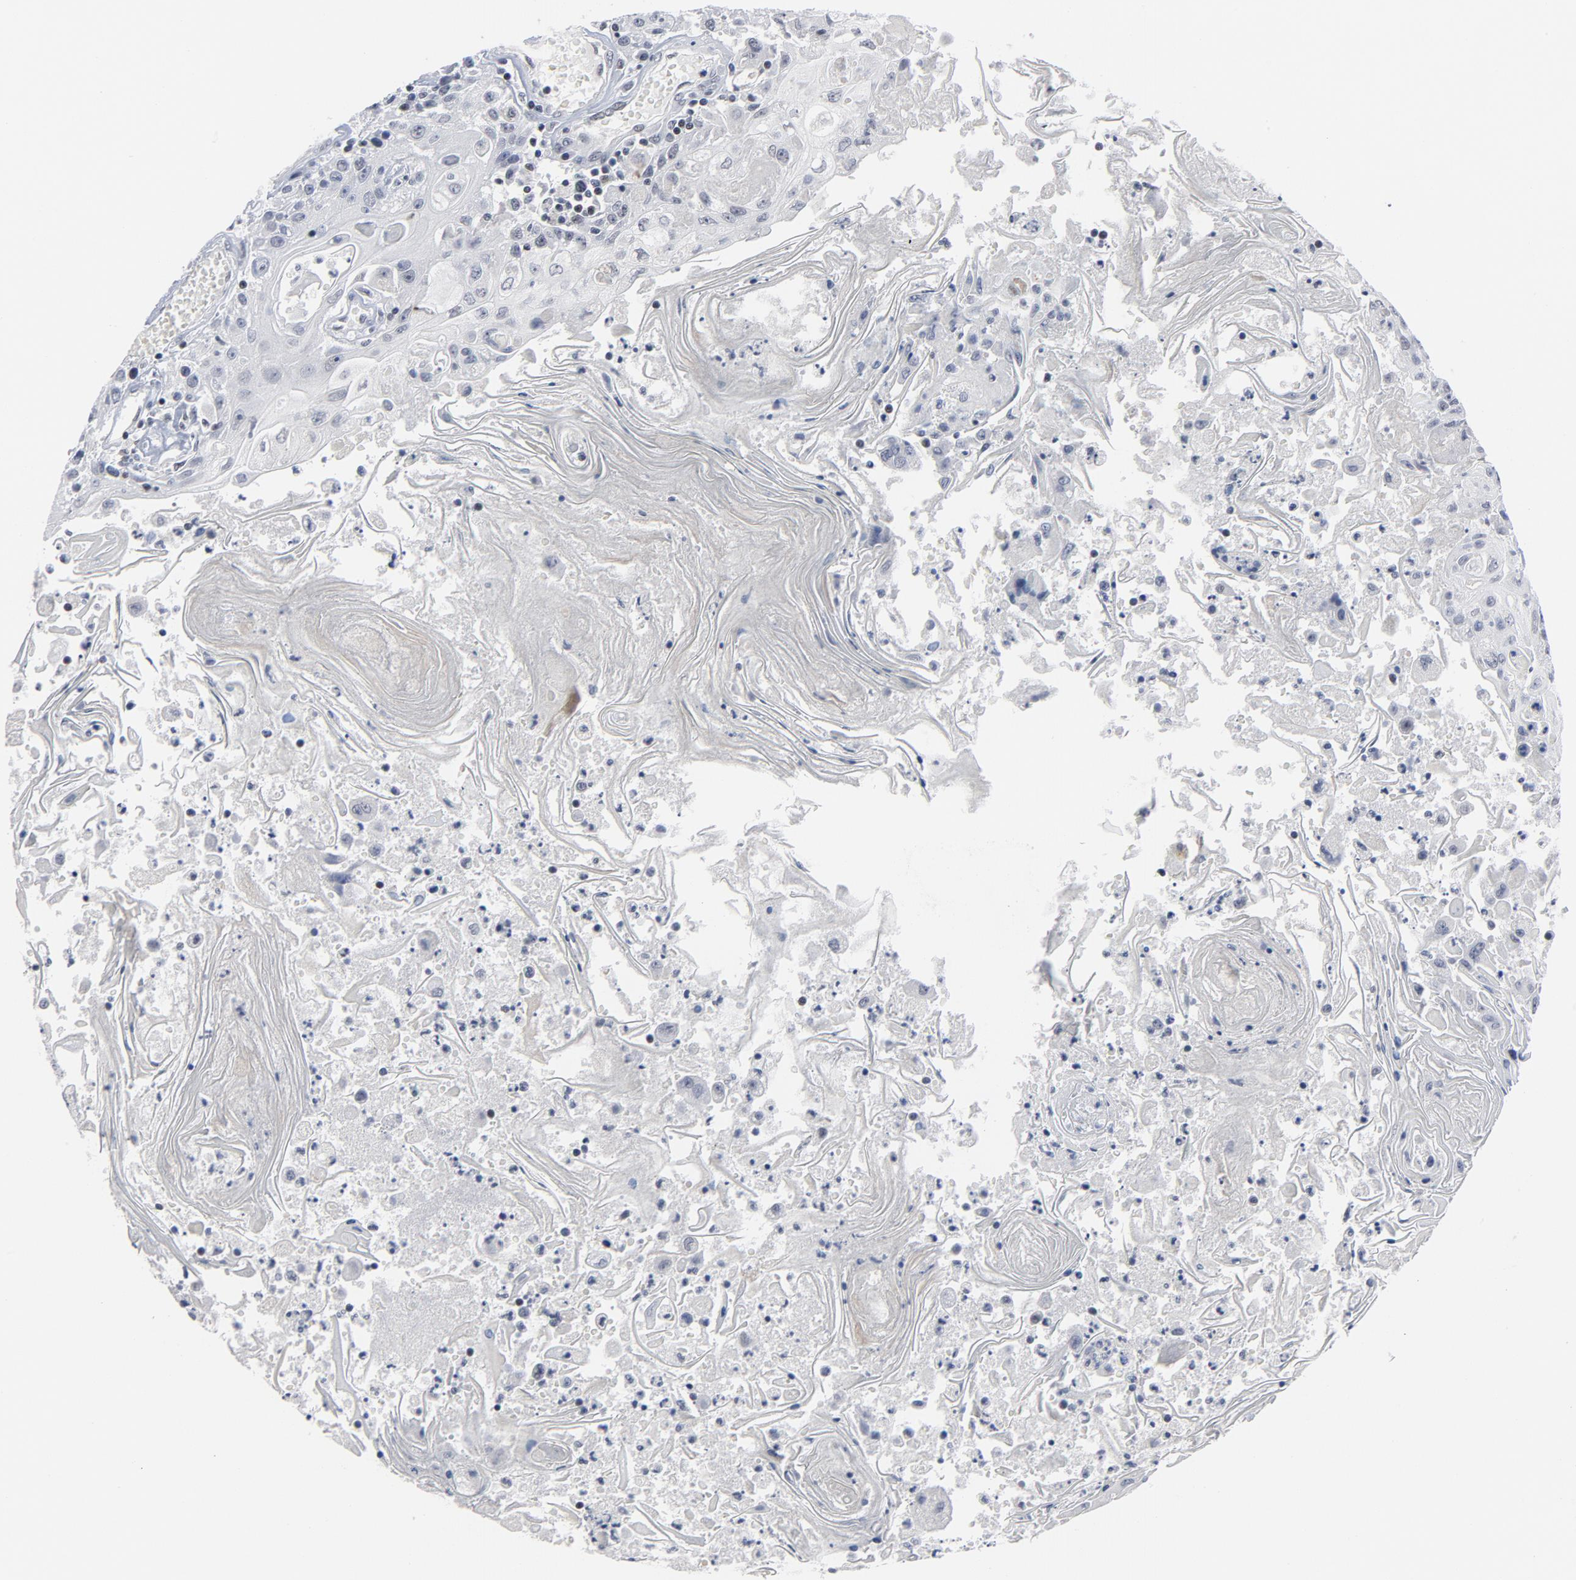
{"staining": {"intensity": "negative", "quantity": "none", "location": "none"}, "tissue": "head and neck cancer", "cell_type": "Tumor cells", "image_type": "cancer", "snomed": [{"axis": "morphology", "description": "Squamous cell carcinoma, NOS"}, {"axis": "topography", "description": "Oral tissue"}, {"axis": "topography", "description": "Head-Neck"}], "caption": "Immunohistochemical staining of human head and neck cancer (squamous cell carcinoma) displays no significant positivity in tumor cells.", "gene": "GABPA", "patient": {"sex": "female", "age": 76}}